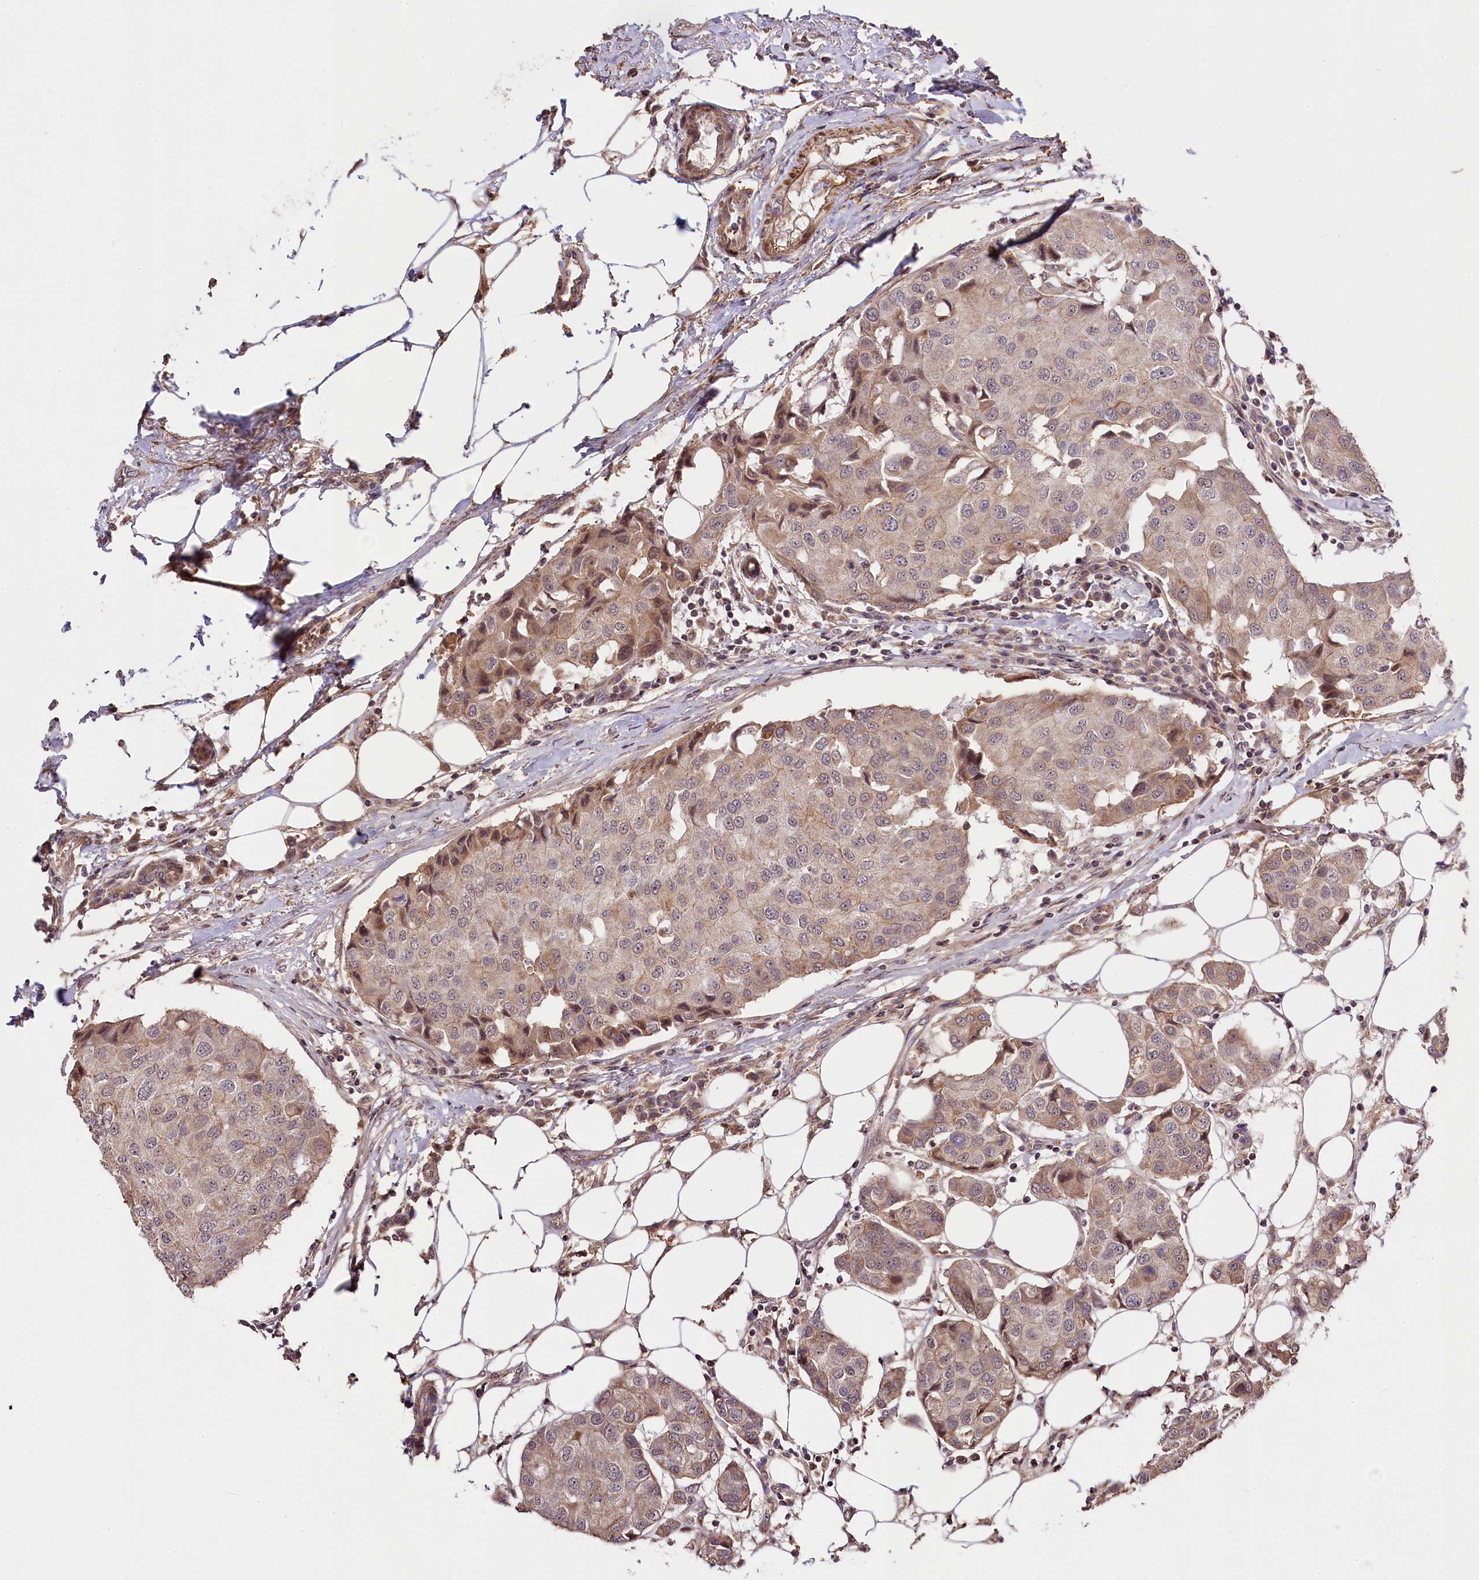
{"staining": {"intensity": "weak", "quantity": "25%-75%", "location": "cytoplasmic/membranous"}, "tissue": "breast cancer", "cell_type": "Tumor cells", "image_type": "cancer", "snomed": [{"axis": "morphology", "description": "Duct carcinoma"}, {"axis": "topography", "description": "Breast"}], "caption": "The histopathology image reveals staining of infiltrating ductal carcinoma (breast), revealing weak cytoplasmic/membranous protein expression (brown color) within tumor cells. (DAB IHC, brown staining for protein, blue staining for nuclei).", "gene": "ZNF480", "patient": {"sex": "female", "age": 80}}